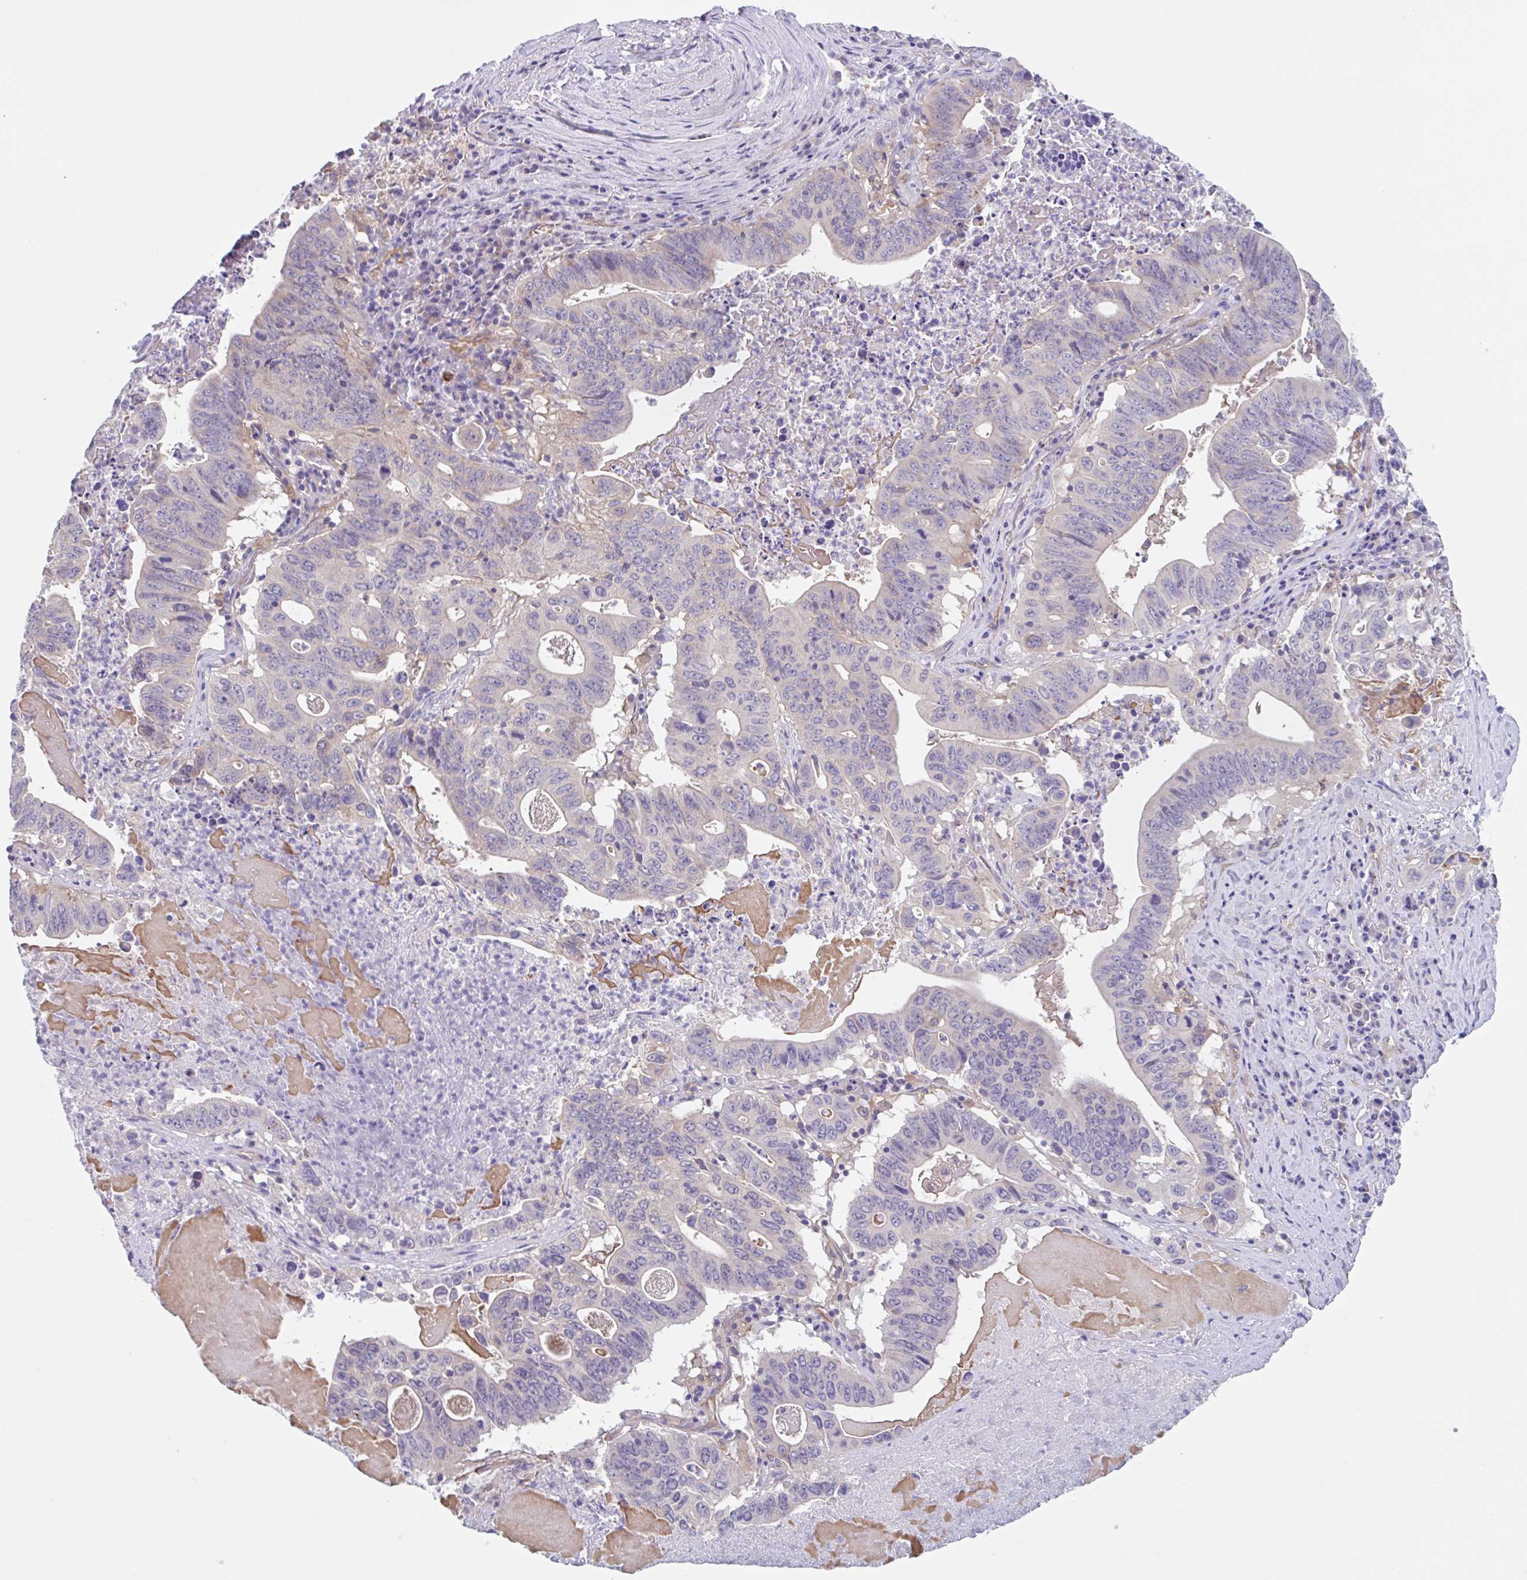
{"staining": {"intensity": "negative", "quantity": "none", "location": "none"}, "tissue": "lung cancer", "cell_type": "Tumor cells", "image_type": "cancer", "snomed": [{"axis": "morphology", "description": "Adenocarcinoma, NOS"}, {"axis": "topography", "description": "Lung"}], "caption": "IHC of lung adenocarcinoma shows no expression in tumor cells.", "gene": "EHD4", "patient": {"sex": "female", "age": 60}}